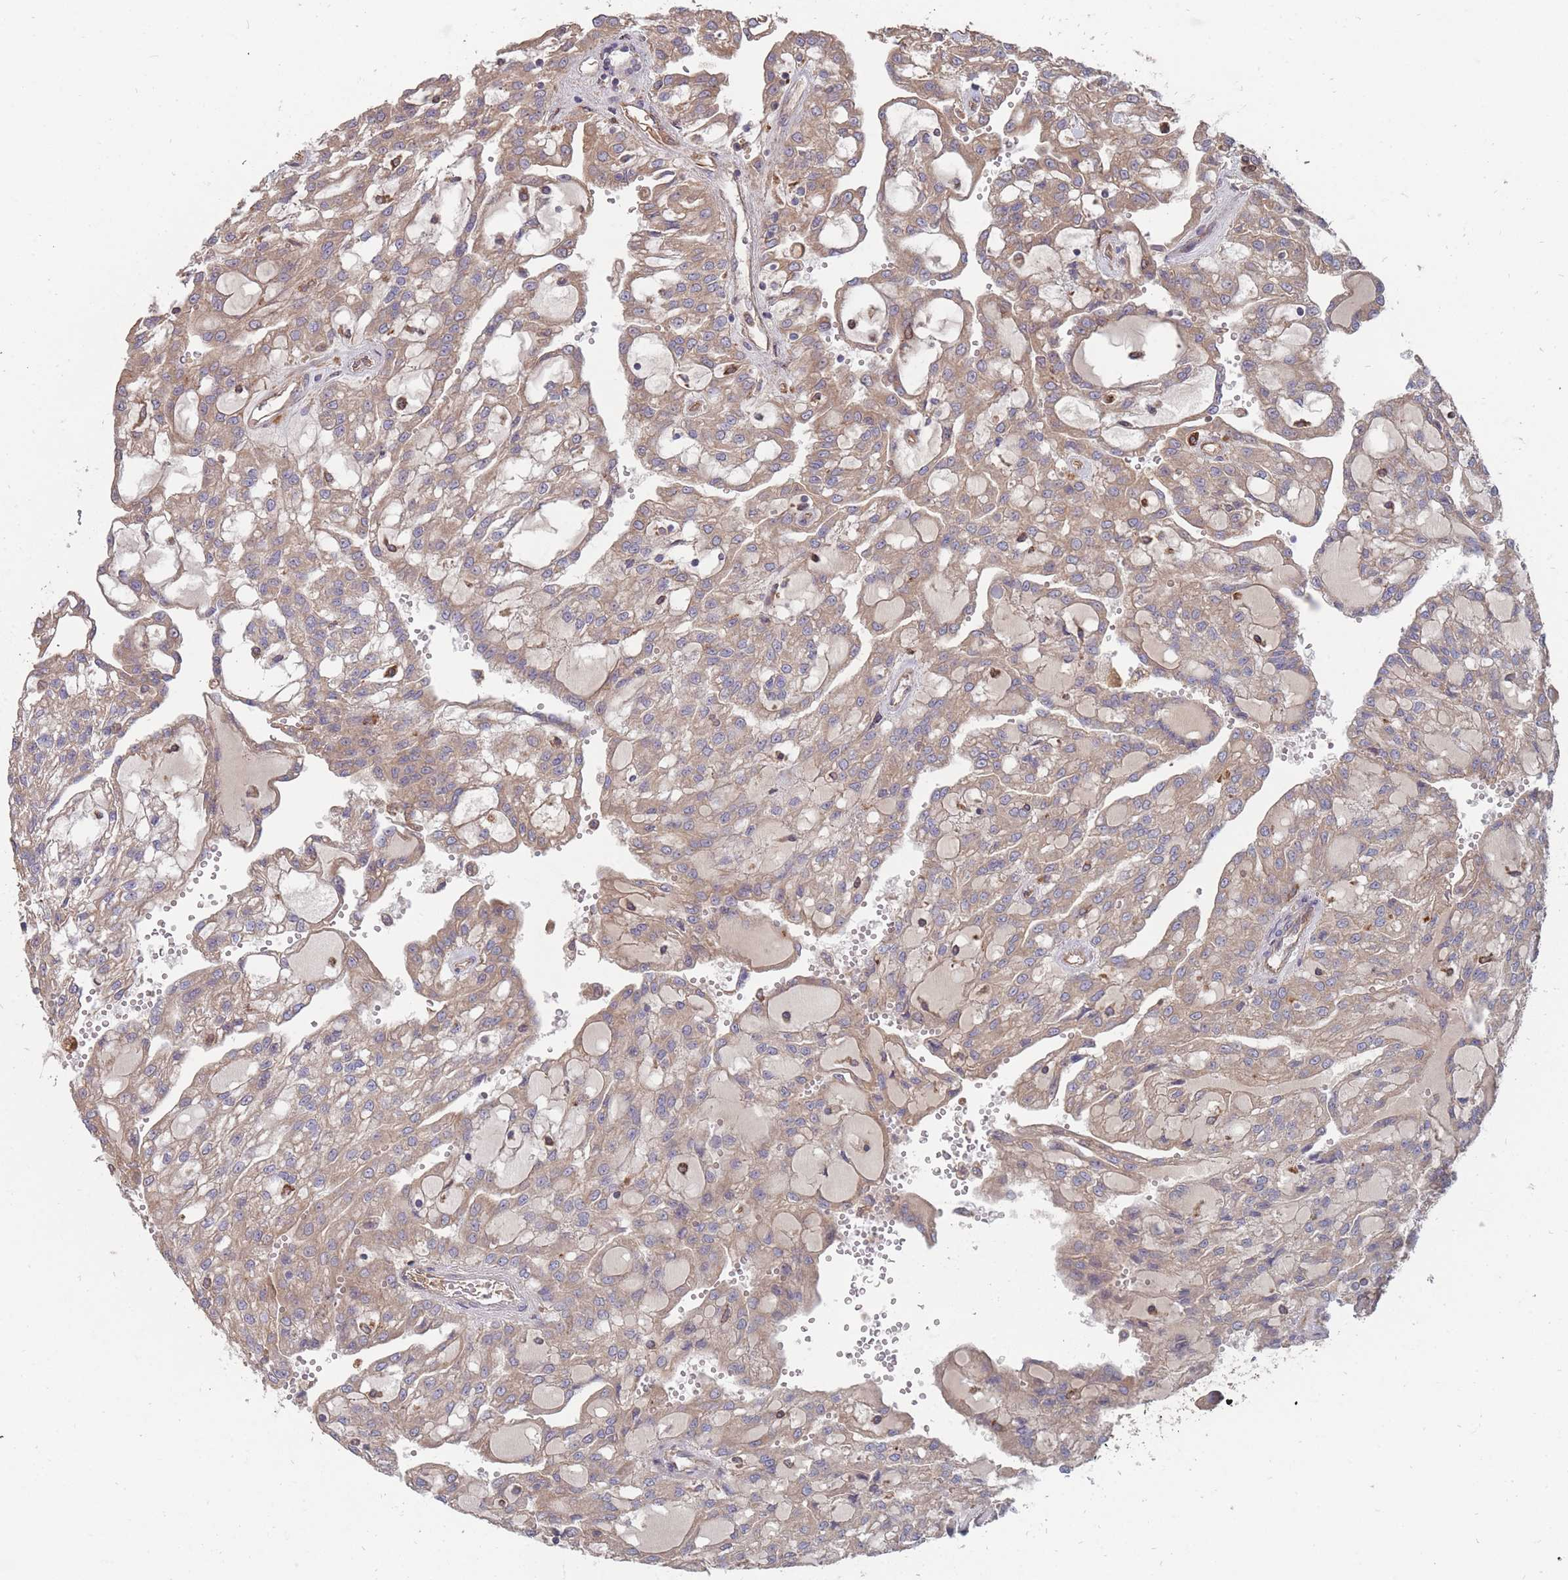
{"staining": {"intensity": "weak", "quantity": "25%-75%", "location": "cytoplasmic/membranous"}, "tissue": "renal cancer", "cell_type": "Tumor cells", "image_type": "cancer", "snomed": [{"axis": "morphology", "description": "Adenocarcinoma, NOS"}, {"axis": "topography", "description": "Kidney"}], "caption": "Protein expression analysis of renal cancer exhibits weak cytoplasmic/membranous expression in about 25%-75% of tumor cells. (Brightfield microscopy of DAB IHC at high magnification).", "gene": "THSD7B", "patient": {"sex": "male", "age": 63}}